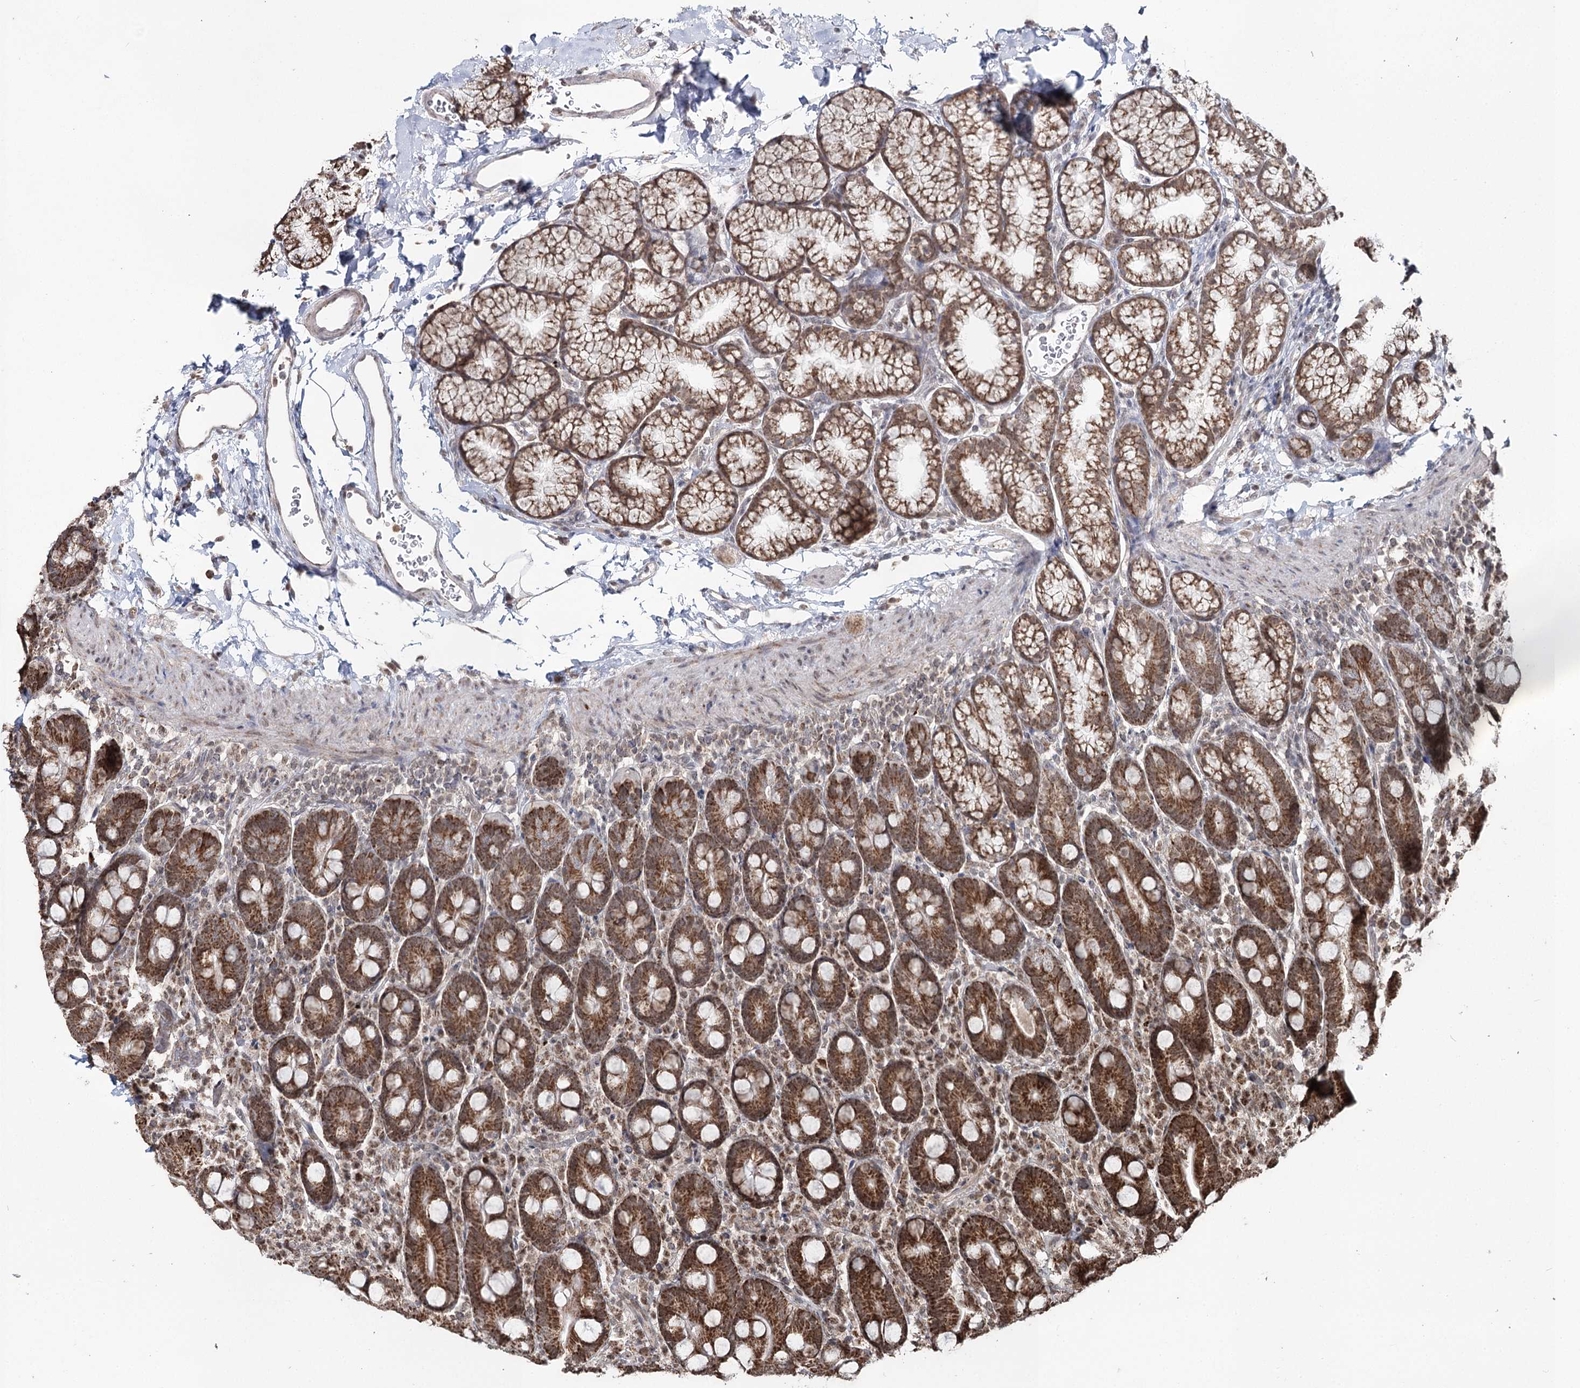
{"staining": {"intensity": "strong", "quantity": ">75%", "location": "cytoplasmic/membranous"}, "tissue": "duodenum", "cell_type": "Glandular cells", "image_type": "normal", "snomed": [{"axis": "morphology", "description": "Normal tissue, NOS"}, {"axis": "topography", "description": "Duodenum"}], "caption": "This histopathology image exhibits immunohistochemistry (IHC) staining of unremarkable human duodenum, with high strong cytoplasmic/membranous positivity in about >75% of glandular cells.", "gene": "PDHX", "patient": {"sex": "male", "age": 35}}